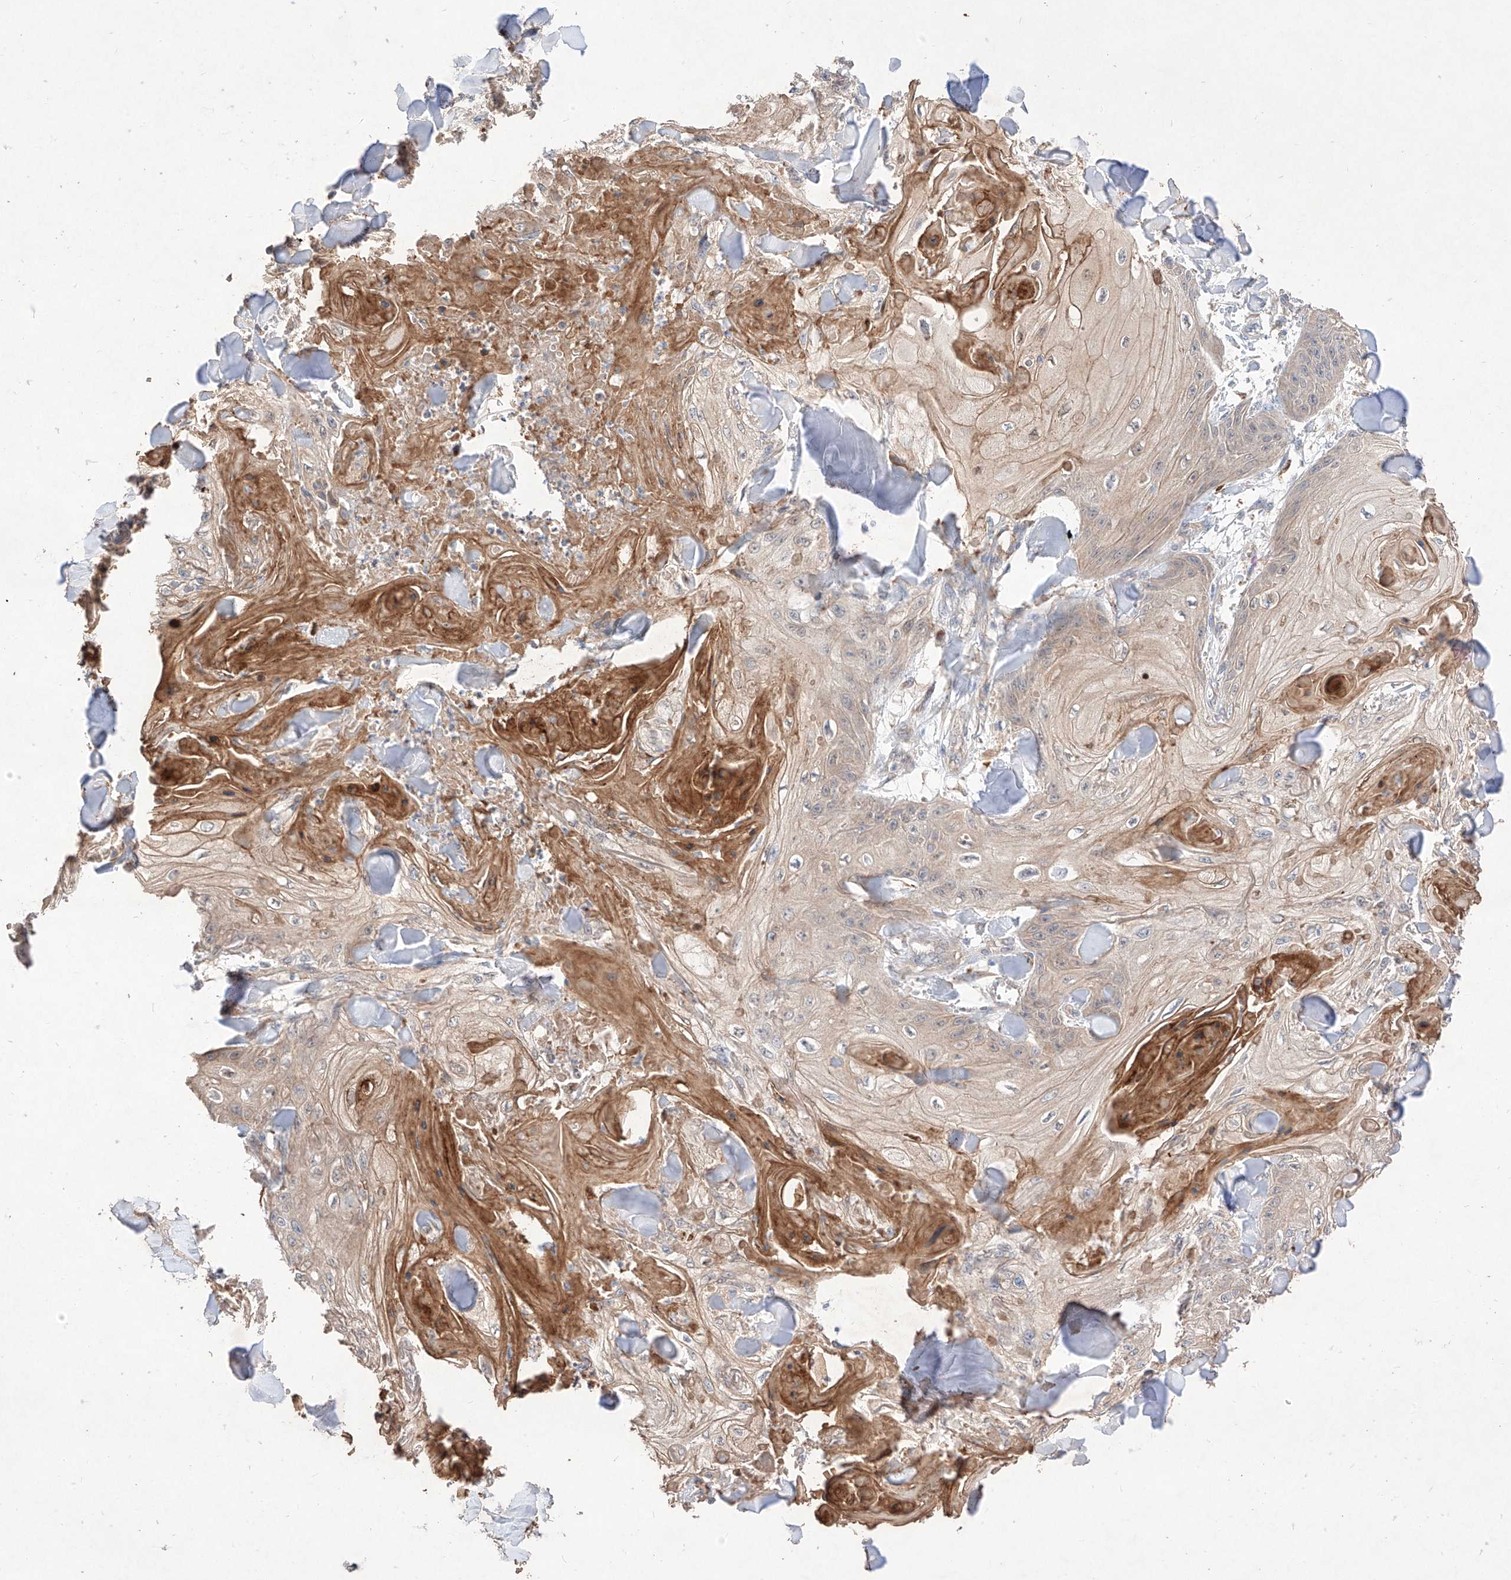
{"staining": {"intensity": "negative", "quantity": "none", "location": "none"}, "tissue": "skin cancer", "cell_type": "Tumor cells", "image_type": "cancer", "snomed": [{"axis": "morphology", "description": "Squamous cell carcinoma, NOS"}, {"axis": "topography", "description": "Skin"}], "caption": "High magnification brightfield microscopy of skin cancer (squamous cell carcinoma) stained with DAB (brown) and counterstained with hematoxylin (blue): tumor cells show no significant staining.", "gene": "C6orf62", "patient": {"sex": "male", "age": 74}}